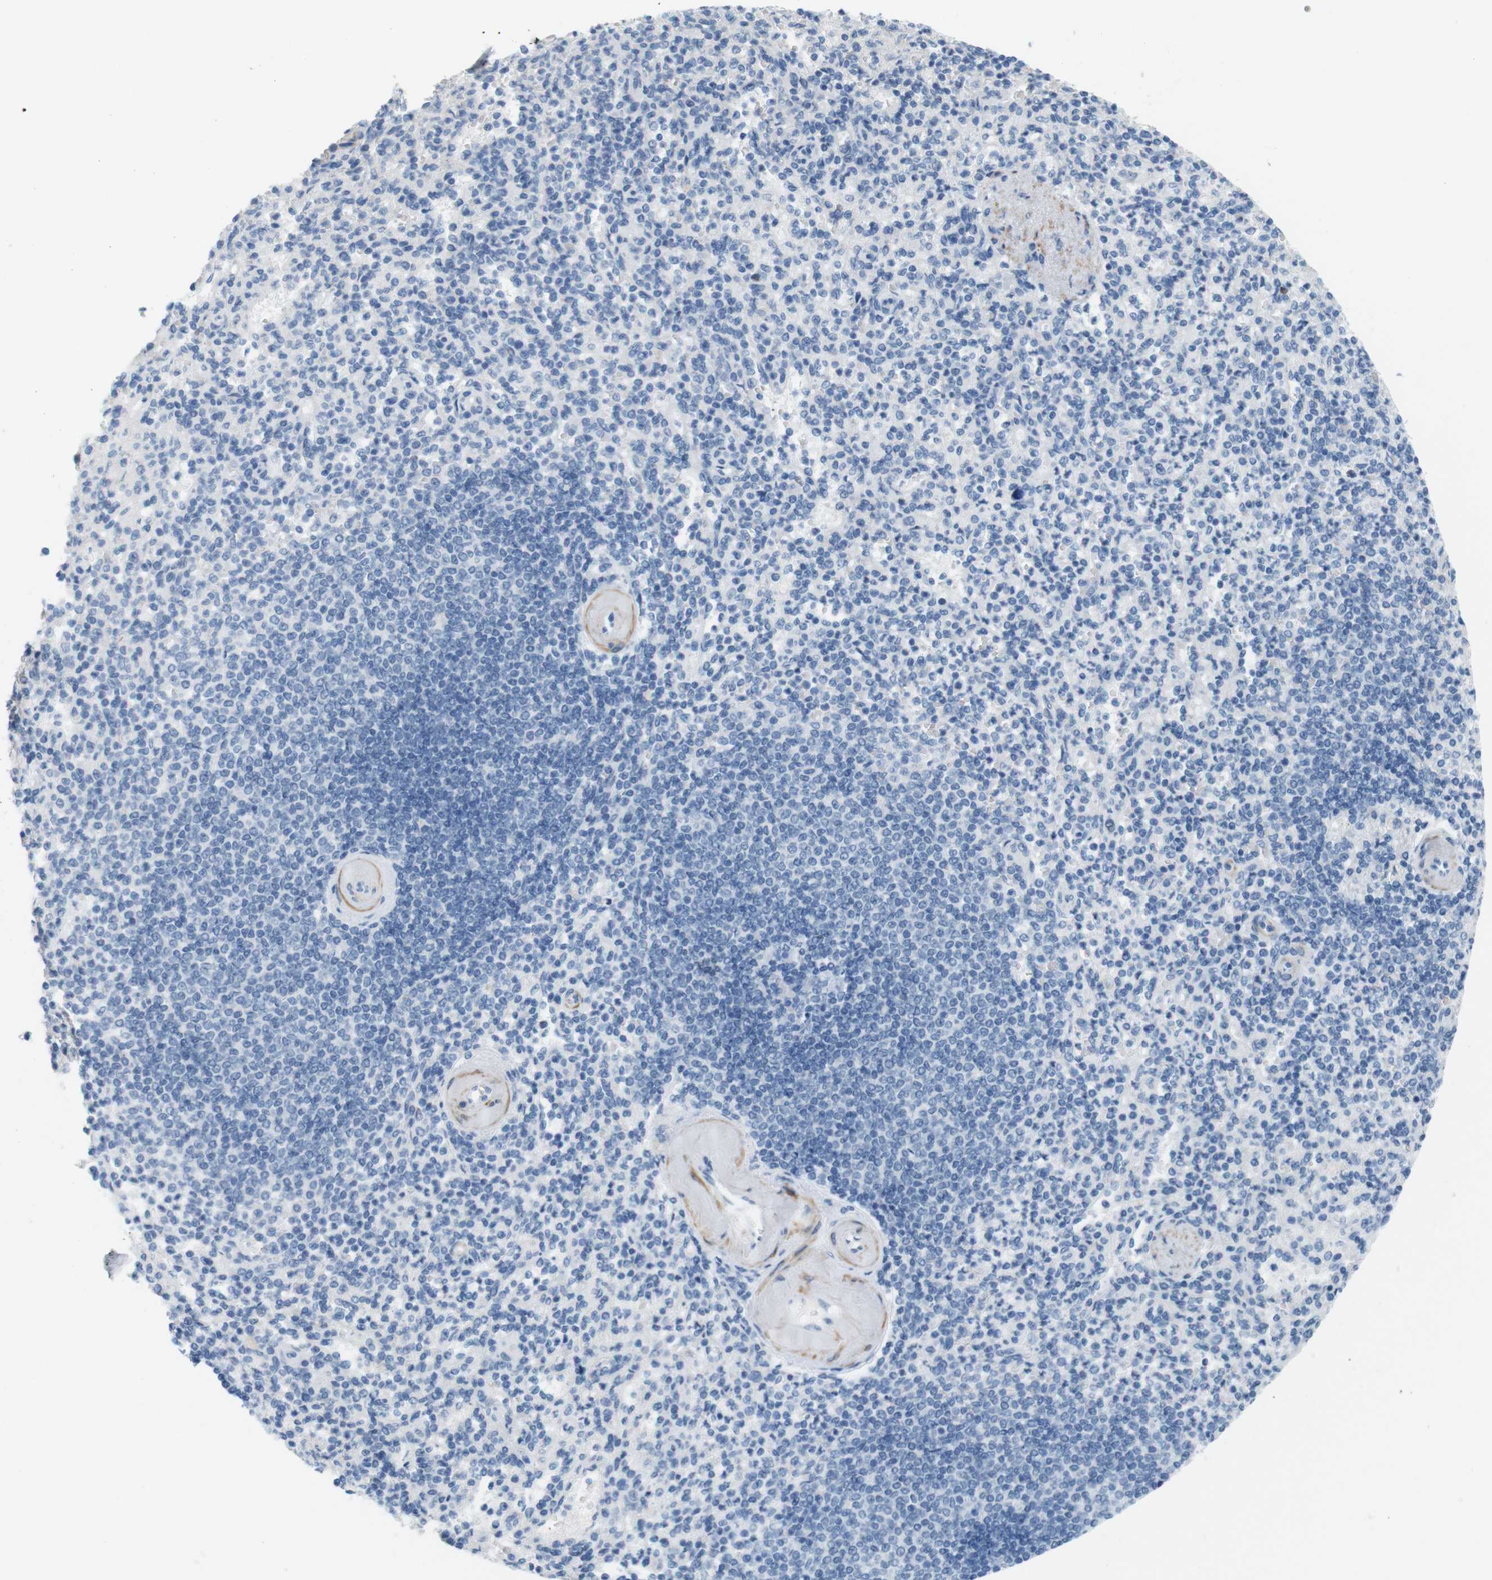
{"staining": {"intensity": "negative", "quantity": "none", "location": "none"}, "tissue": "spleen", "cell_type": "Cells in red pulp", "image_type": "normal", "snomed": [{"axis": "morphology", "description": "Normal tissue, NOS"}, {"axis": "topography", "description": "Spleen"}], "caption": "Spleen stained for a protein using IHC demonstrates no expression cells in red pulp.", "gene": "HRH2", "patient": {"sex": "female", "age": 74}}